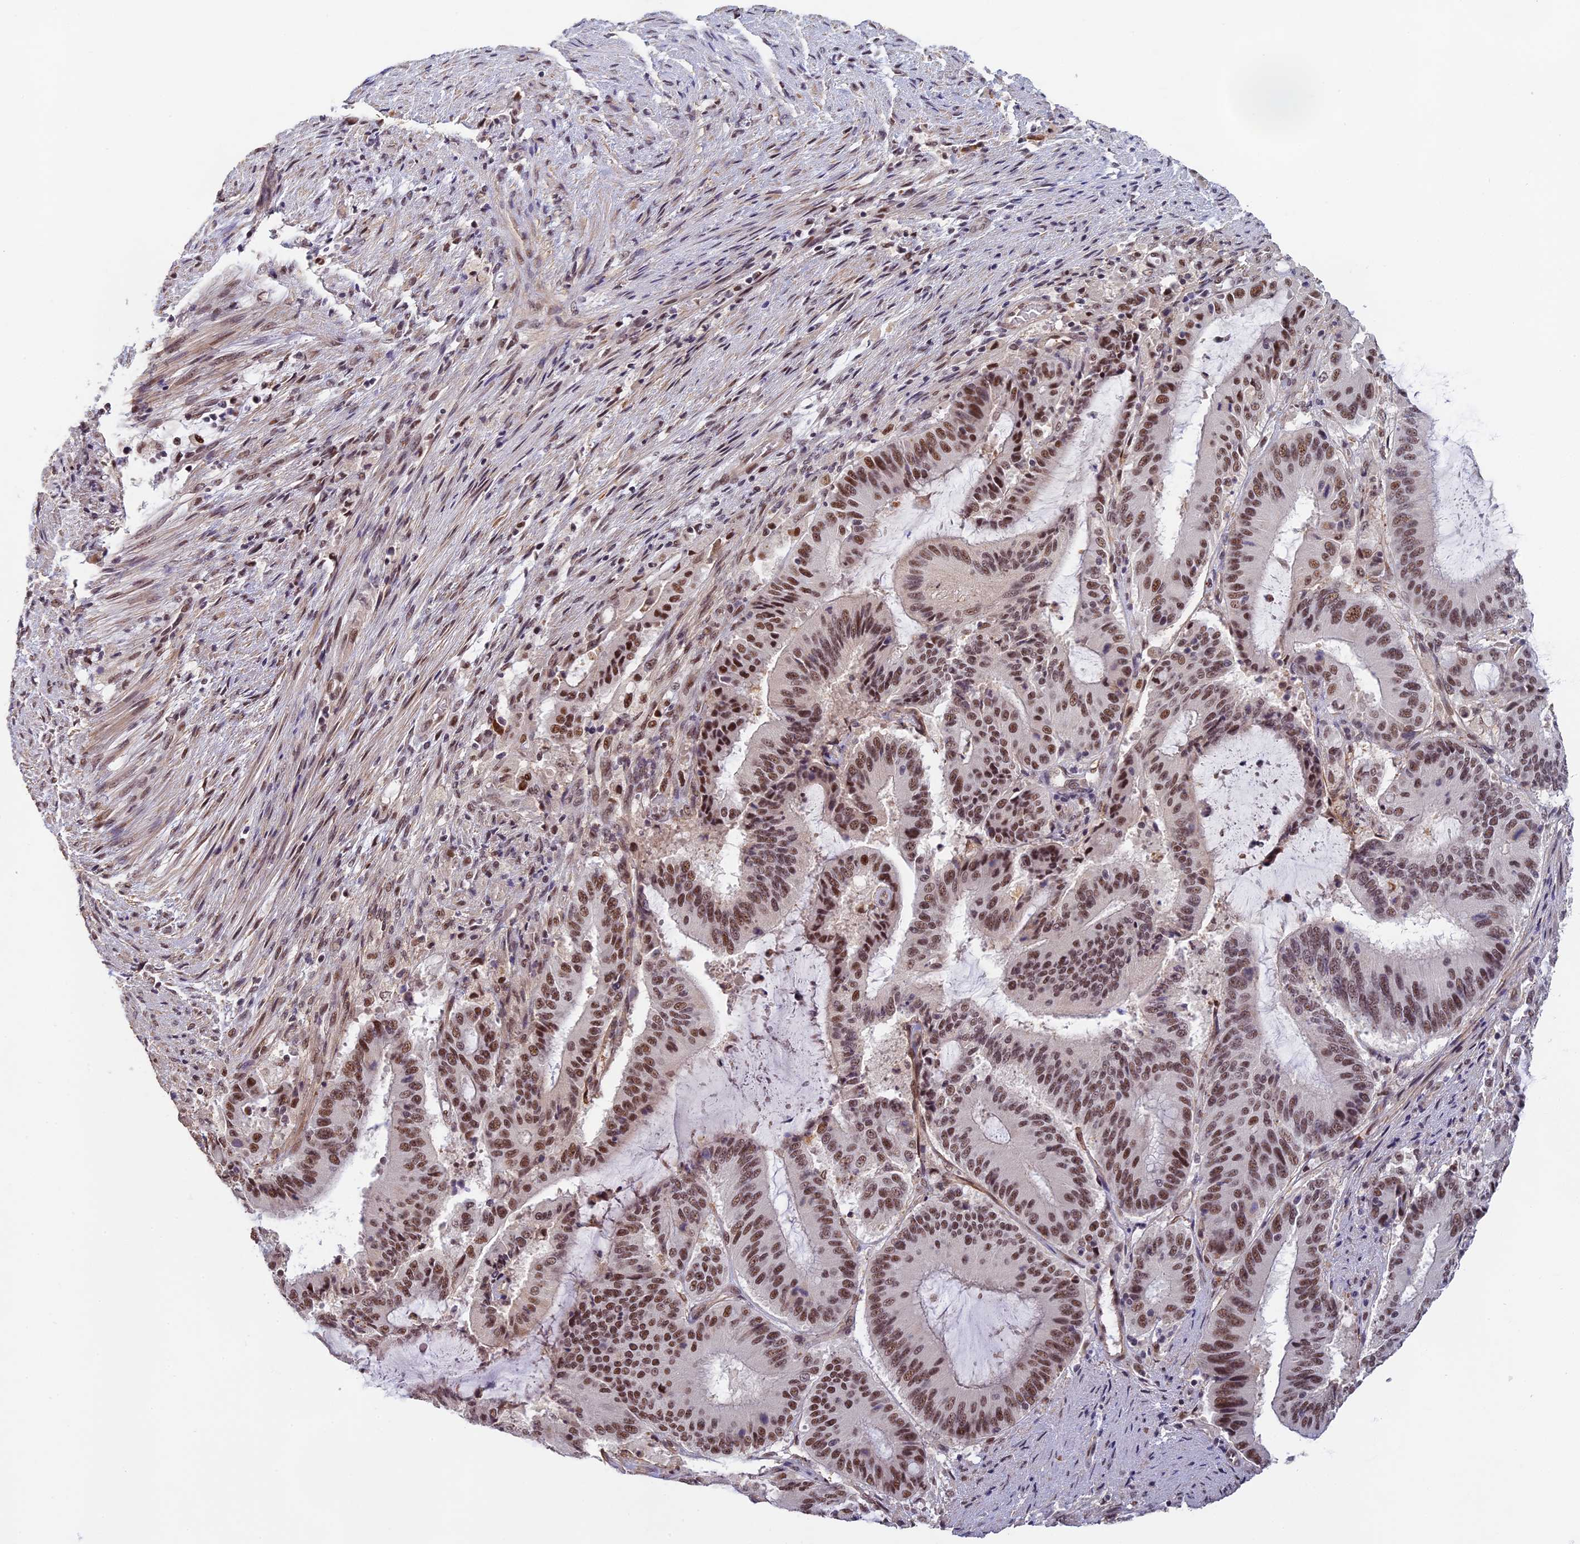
{"staining": {"intensity": "moderate", "quantity": ">75%", "location": "nuclear"}, "tissue": "liver cancer", "cell_type": "Tumor cells", "image_type": "cancer", "snomed": [{"axis": "morphology", "description": "Normal tissue, NOS"}, {"axis": "morphology", "description": "Cholangiocarcinoma"}, {"axis": "topography", "description": "Liver"}, {"axis": "topography", "description": "Peripheral nerve tissue"}], "caption": "The micrograph demonstrates staining of liver cancer, revealing moderate nuclear protein positivity (brown color) within tumor cells.", "gene": "MORF4L1", "patient": {"sex": "female", "age": 73}}